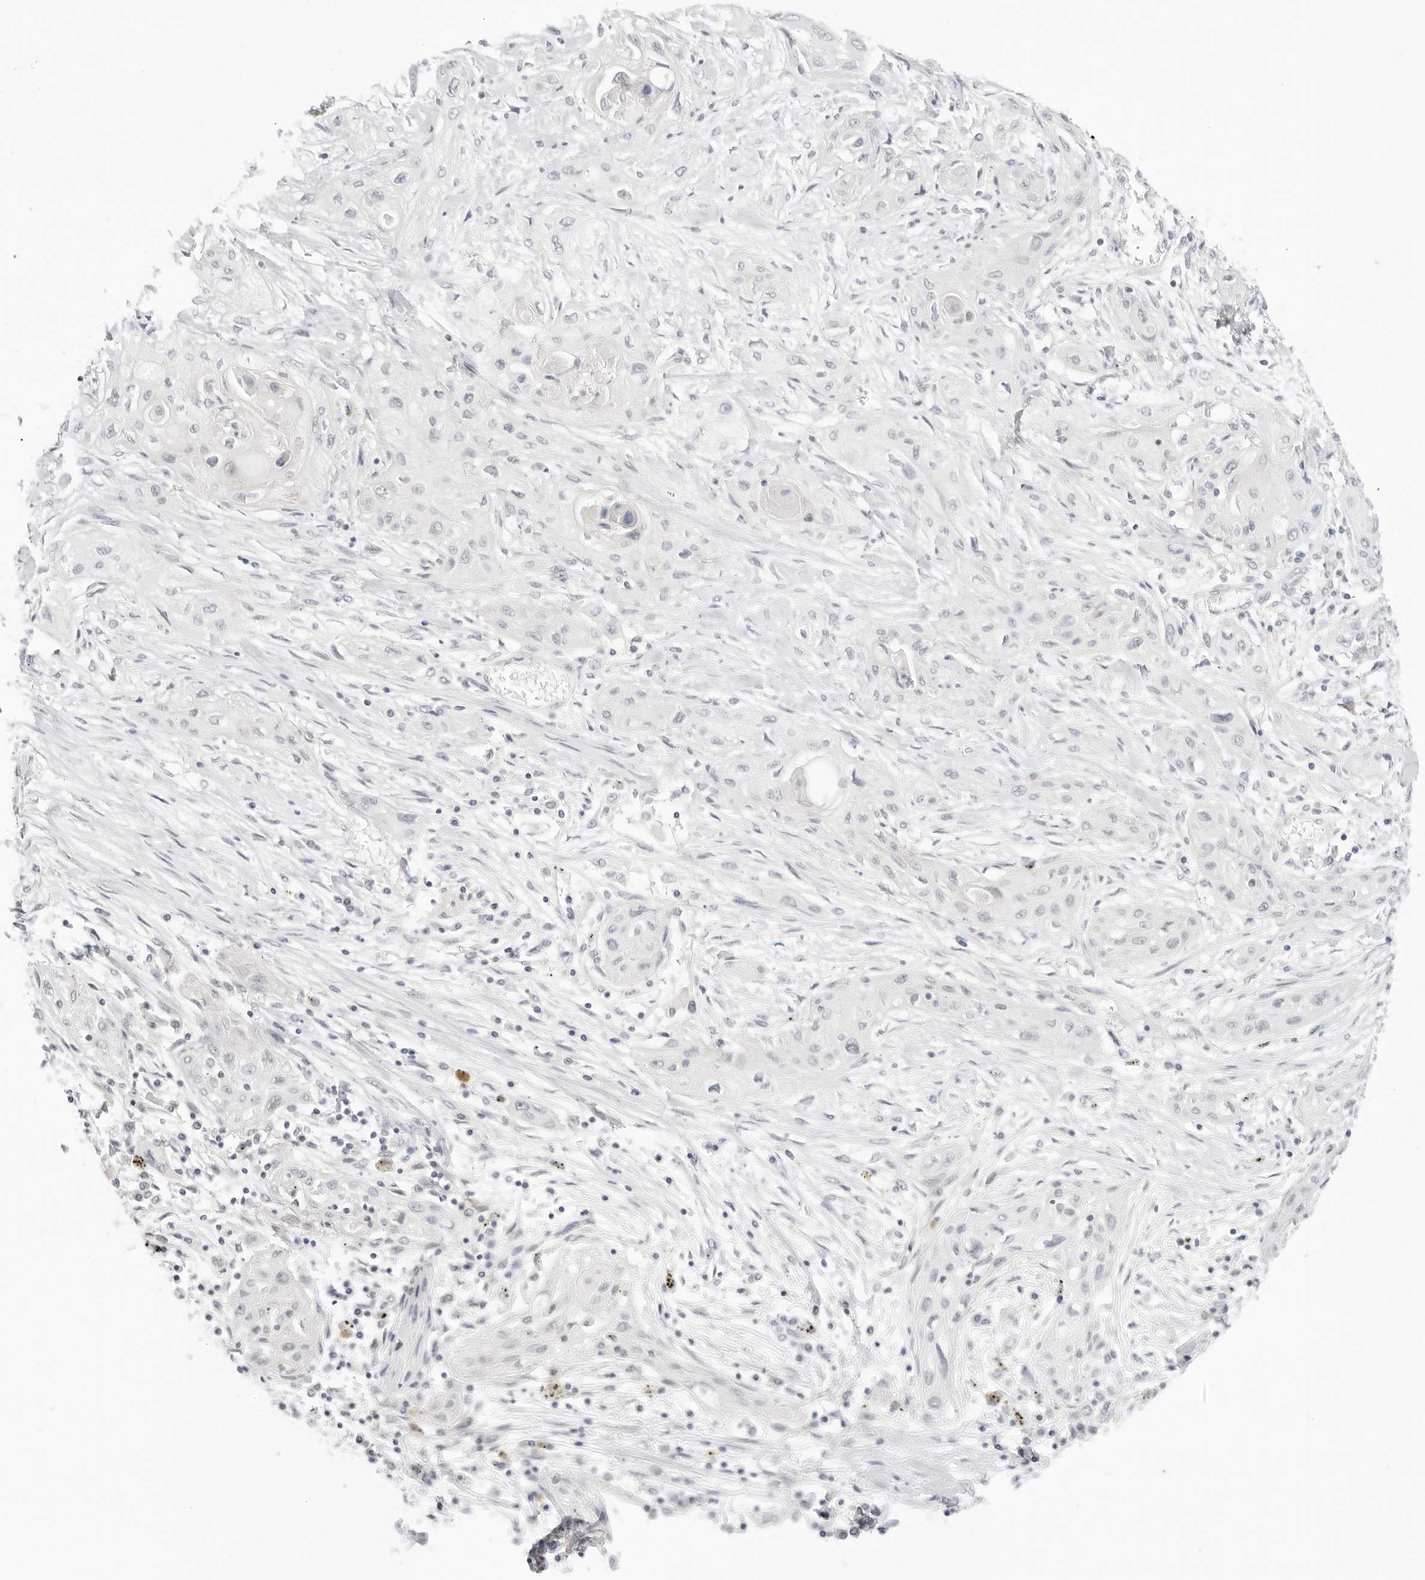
{"staining": {"intensity": "negative", "quantity": "none", "location": "none"}, "tissue": "lung cancer", "cell_type": "Tumor cells", "image_type": "cancer", "snomed": [{"axis": "morphology", "description": "Squamous cell carcinoma, NOS"}, {"axis": "topography", "description": "Lung"}], "caption": "IHC image of human lung cancer stained for a protein (brown), which reveals no staining in tumor cells.", "gene": "MED18", "patient": {"sex": "female", "age": 47}}